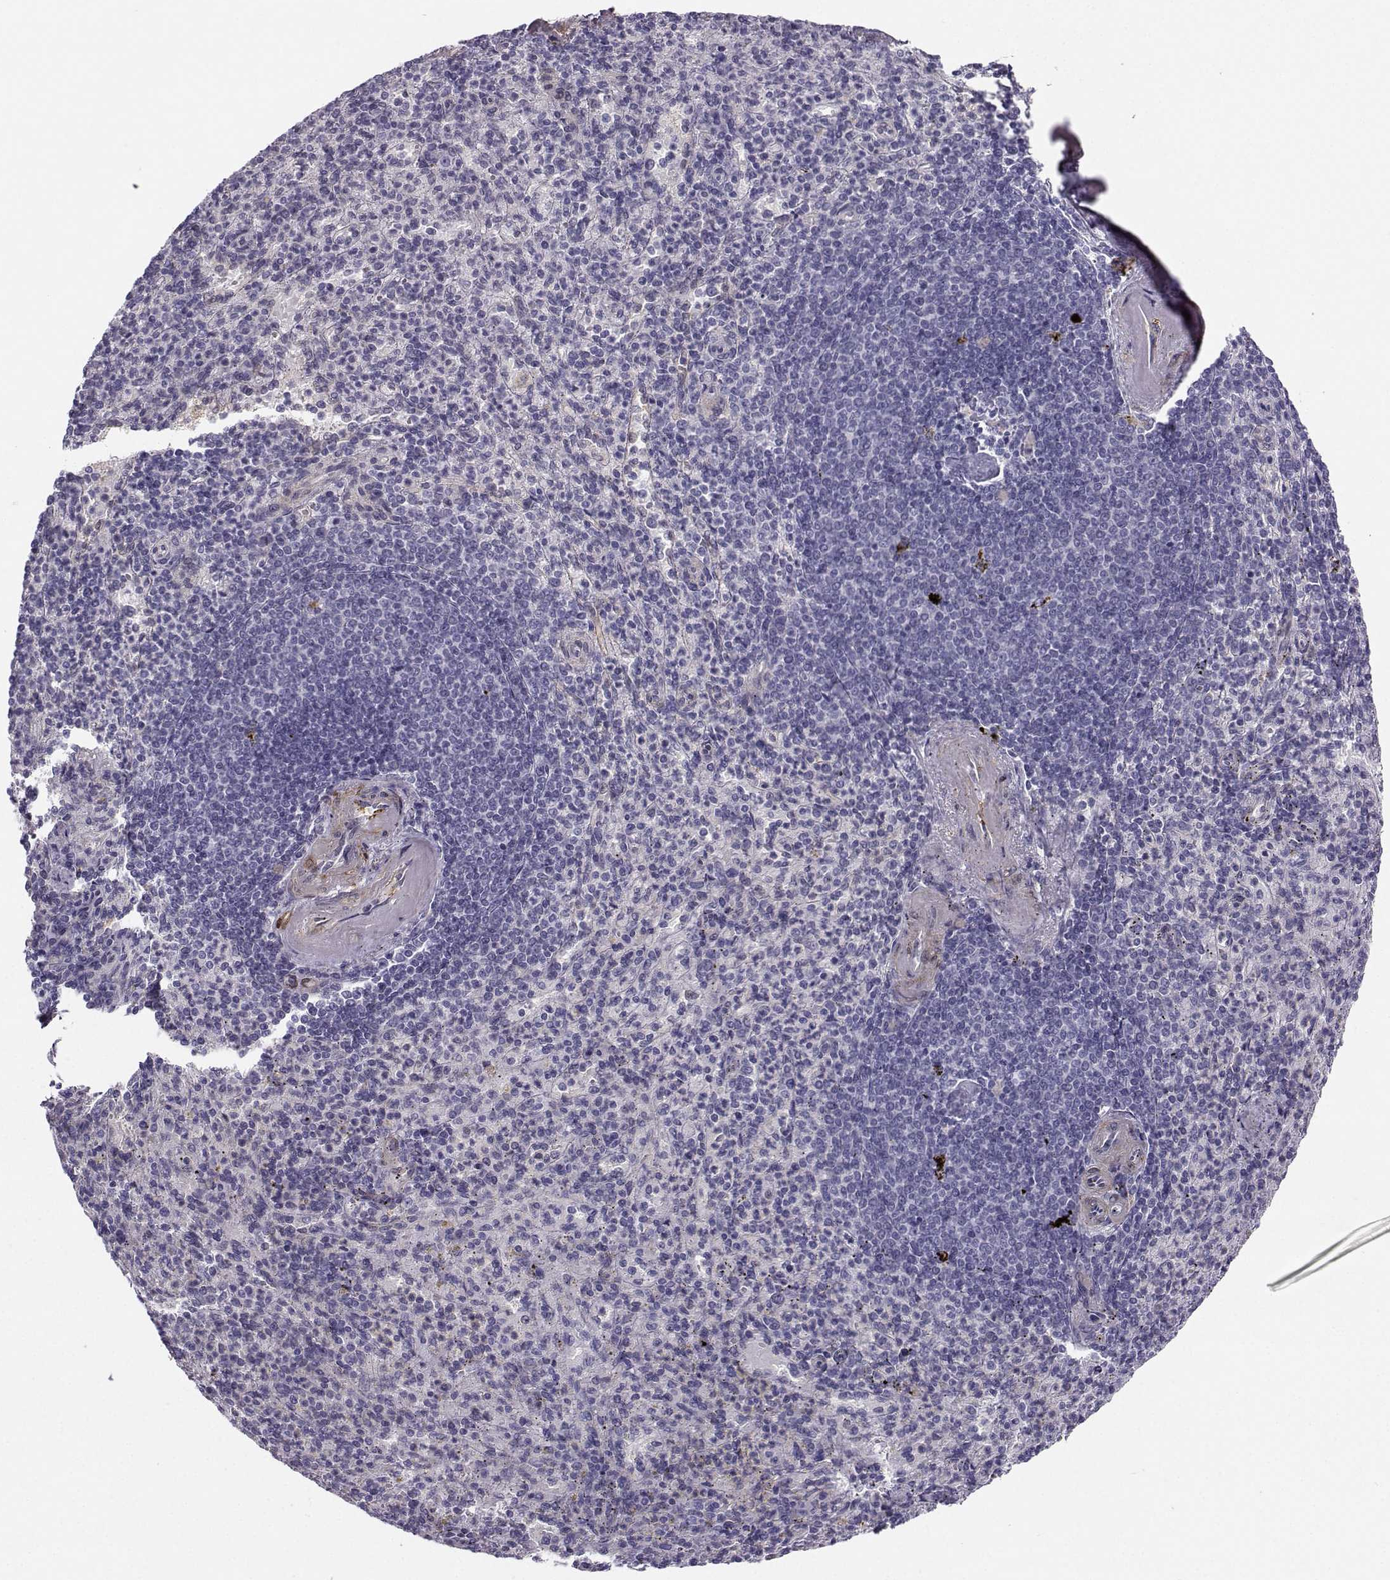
{"staining": {"intensity": "negative", "quantity": "none", "location": "none"}, "tissue": "spleen", "cell_type": "Cells in red pulp", "image_type": "normal", "snomed": [{"axis": "morphology", "description": "Normal tissue, NOS"}, {"axis": "topography", "description": "Spleen"}], "caption": "This is a histopathology image of IHC staining of benign spleen, which shows no positivity in cells in red pulp.", "gene": "NQO1", "patient": {"sex": "female", "age": 74}}